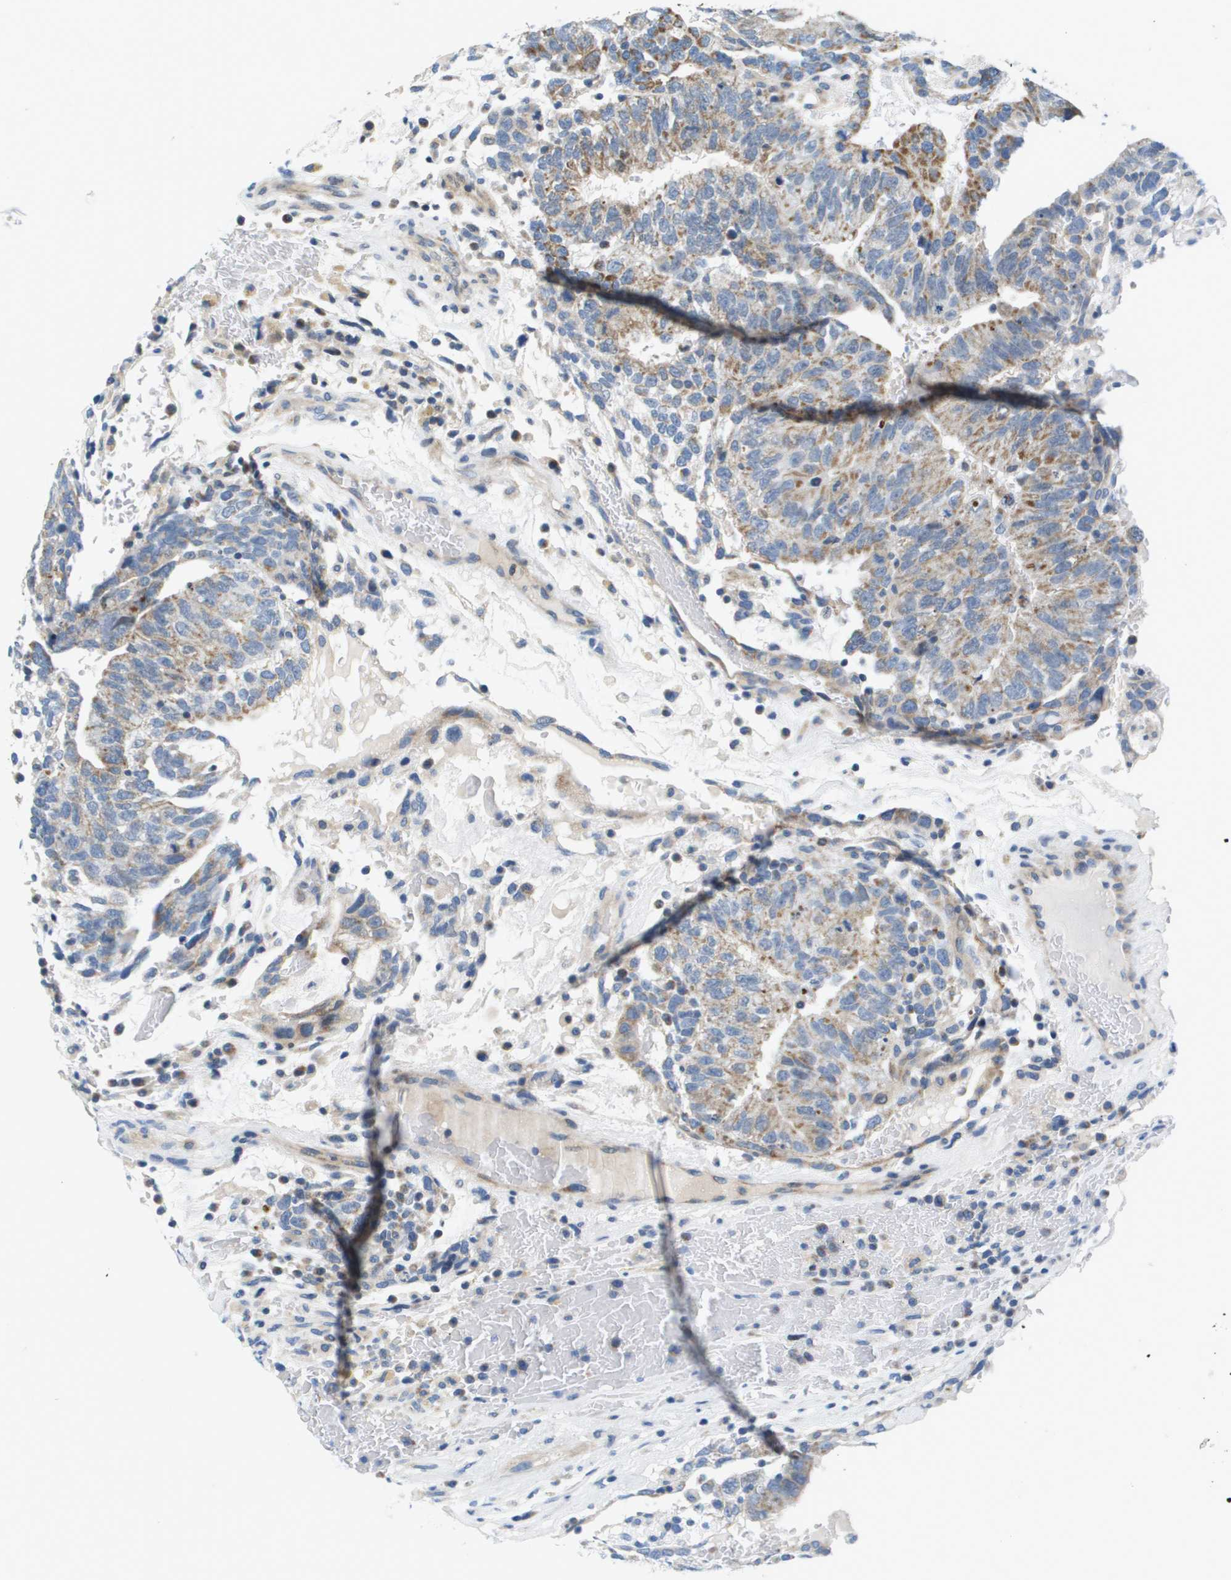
{"staining": {"intensity": "moderate", "quantity": "<25%", "location": "cytoplasmic/membranous"}, "tissue": "testis cancer", "cell_type": "Tumor cells", "image_type": "cancer", "snomed": [{"axis": "morphology", "description": "Seminoma, NOS"}, {"axis": "morphology", "description": "Carcinoma, Embryonal, NOS"}, {"axis": "topography", "description": "Testis"}], "caption": "This is an image of immunohistochemistry staining of testis cancer, which shows moderate positivity in the cytoplasmic/membranous of tumor cells.", "gene": "KRT23", "patient": {"sex": "male", "age": 52}}